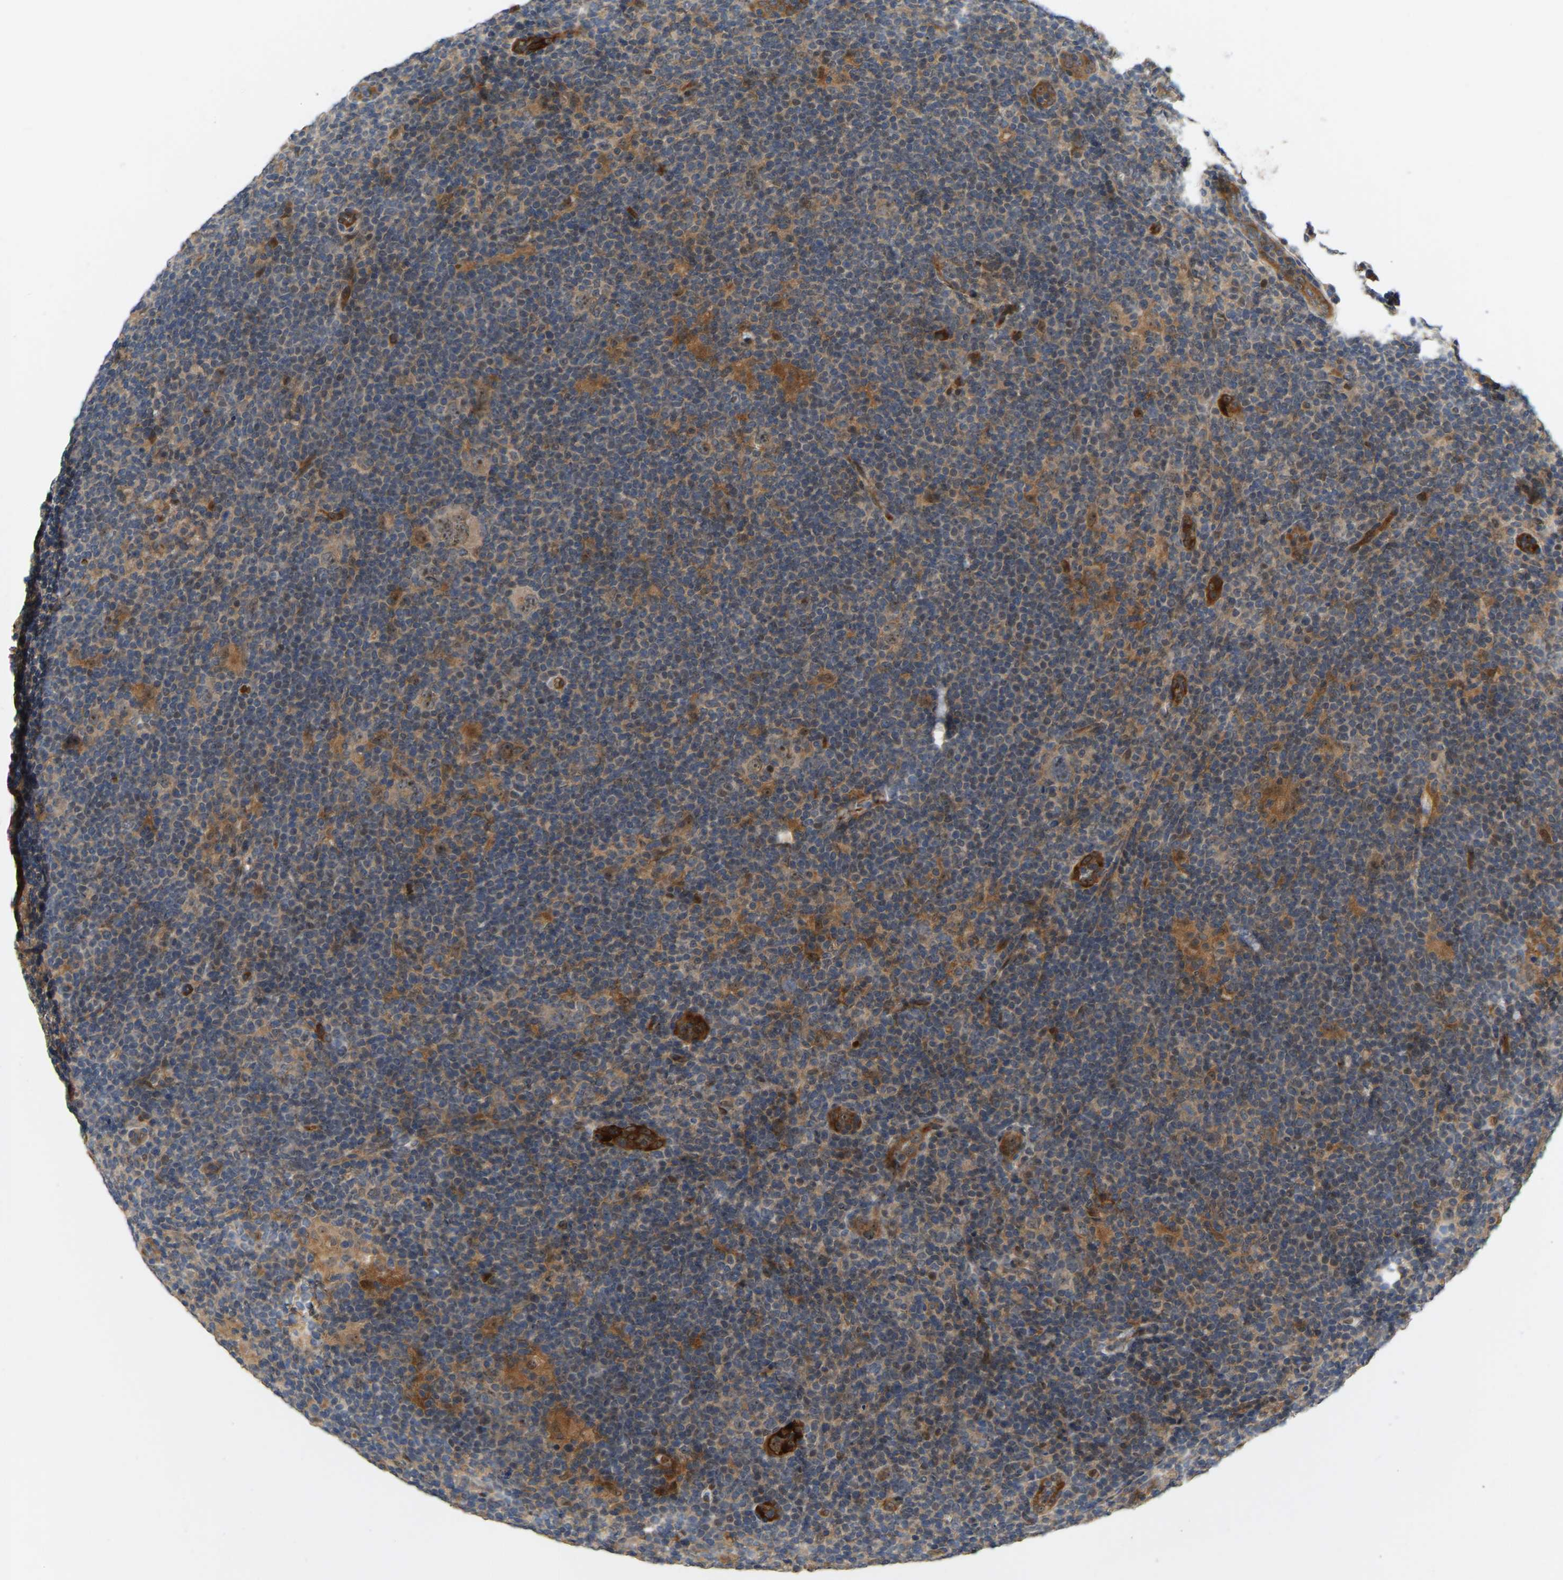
{"staining": {"intensity": "weak", "quantity": ">75%", "location": "cytoplasmic/membranous,nuclear"}, "tissue": "lymphoma", "cell_type": "Tumor cells", "image_type": "cancer", "snomed": [{"axis": "morphology", "description": "Hodgkin's disease, NOS"}, {"axis": "topography", "description": "Lymph node"}], "caption": "Brown immunohistochemical staining in lymphoma reveals weak cytoplasmic/membranous and nuclear positivity in about >75% of tumor cells. (Brightfield microscopy of DAB IHC at high magnification).", "gene": "LIMK2", "patient": {"sex": "female", "age": 57}}